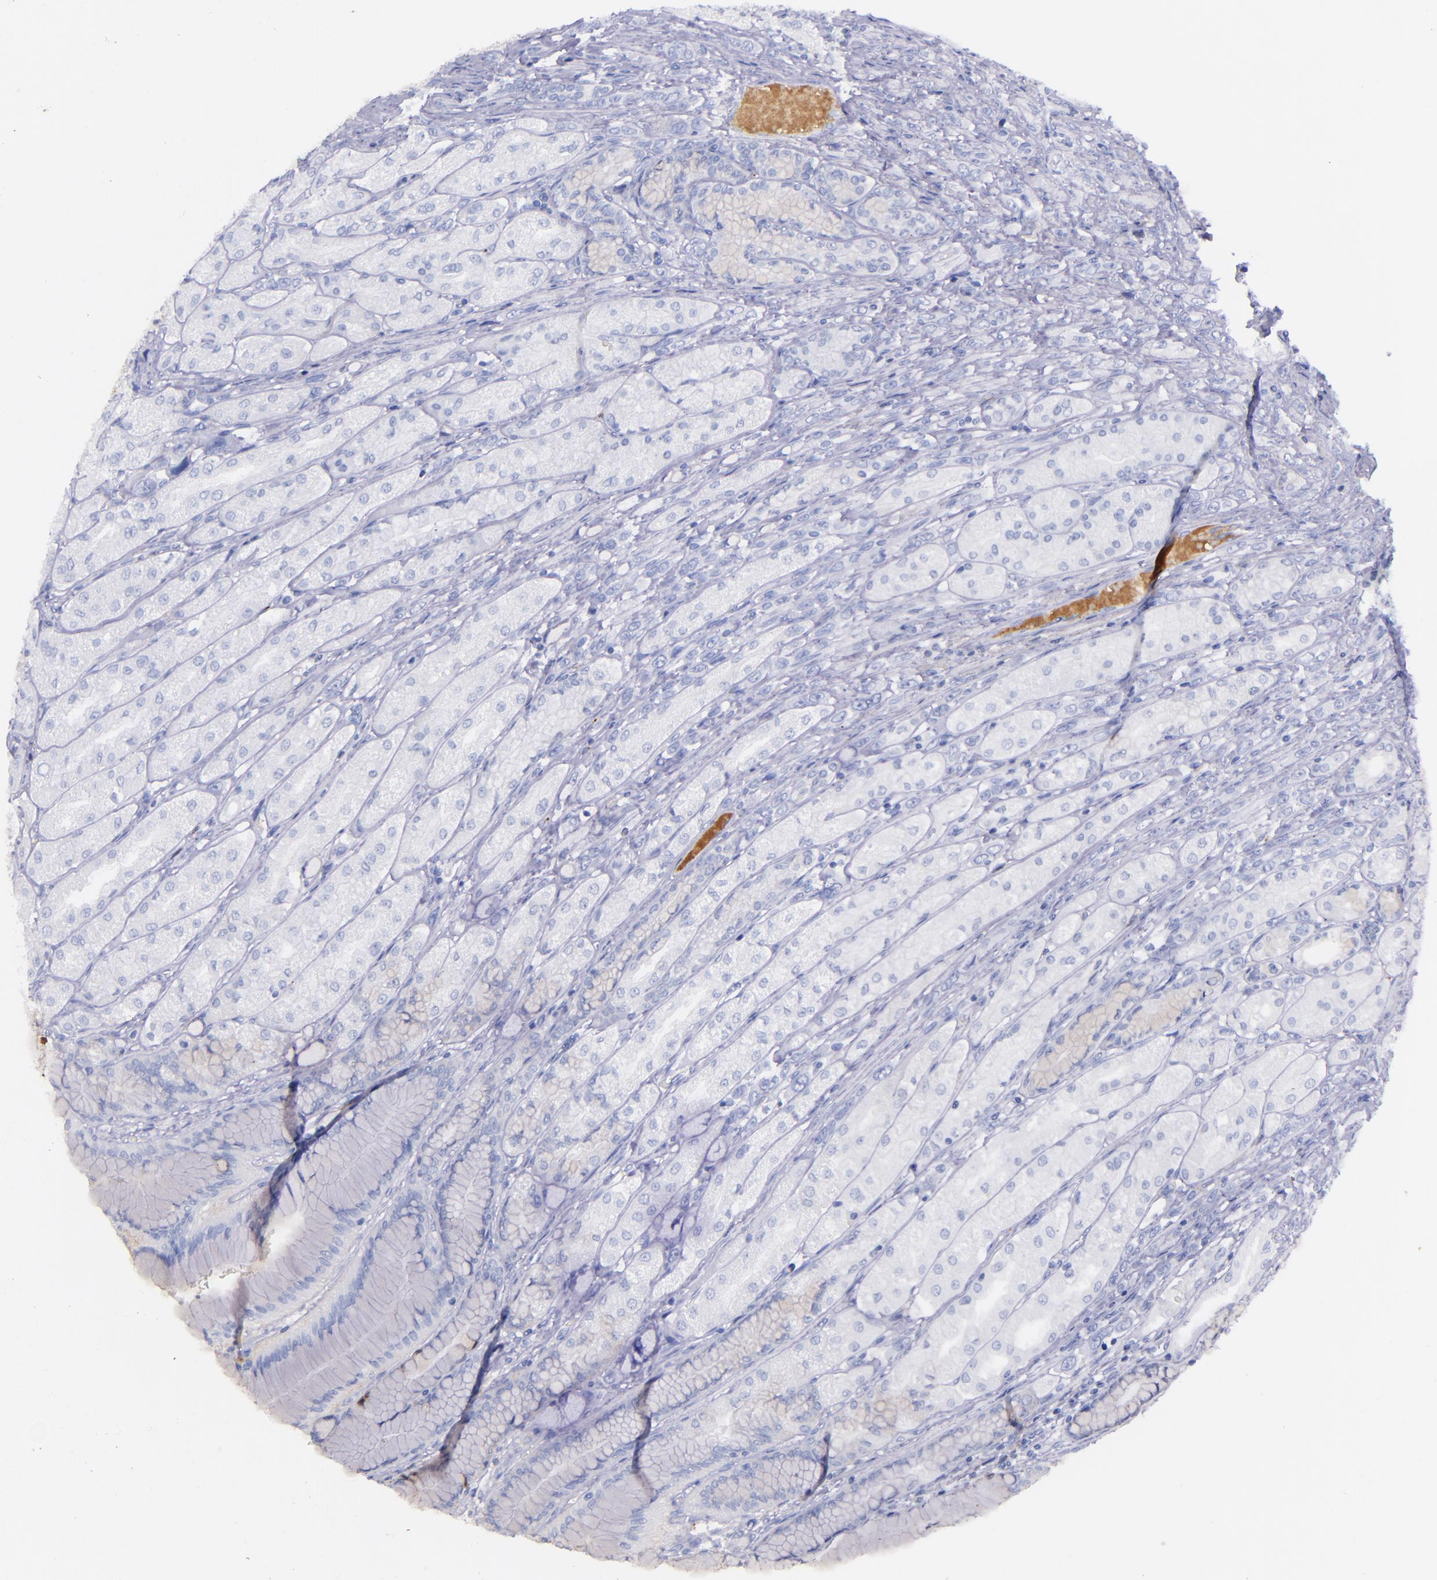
{"staining": {"intensity": "negative", "quantity": "none", "location": "none"}, "tissue": "stomach", "cell_type": "Glandular cells", "image_type": "normal", "snomed": [{"axis": "morphology", "description": "Normal tissue, NOS"}, {"axis": "morphology", "description": "Adenocarcinoma, NOS"}, {"axis": "topography", "description": "Stomach"}, {"axis": "topography", "description": "Stomach, lower"}], "caption": "DAB (3,3'-diaminobenzidine) immunohistochemical staining of normal human stomach demonstrates no significant positivity in glandular cells. (Immunohistochemistry (ihc), brightfield microscopy, high magnification).", "gene": "KNG1", "patient": {"sex": "female", "age": 65}}